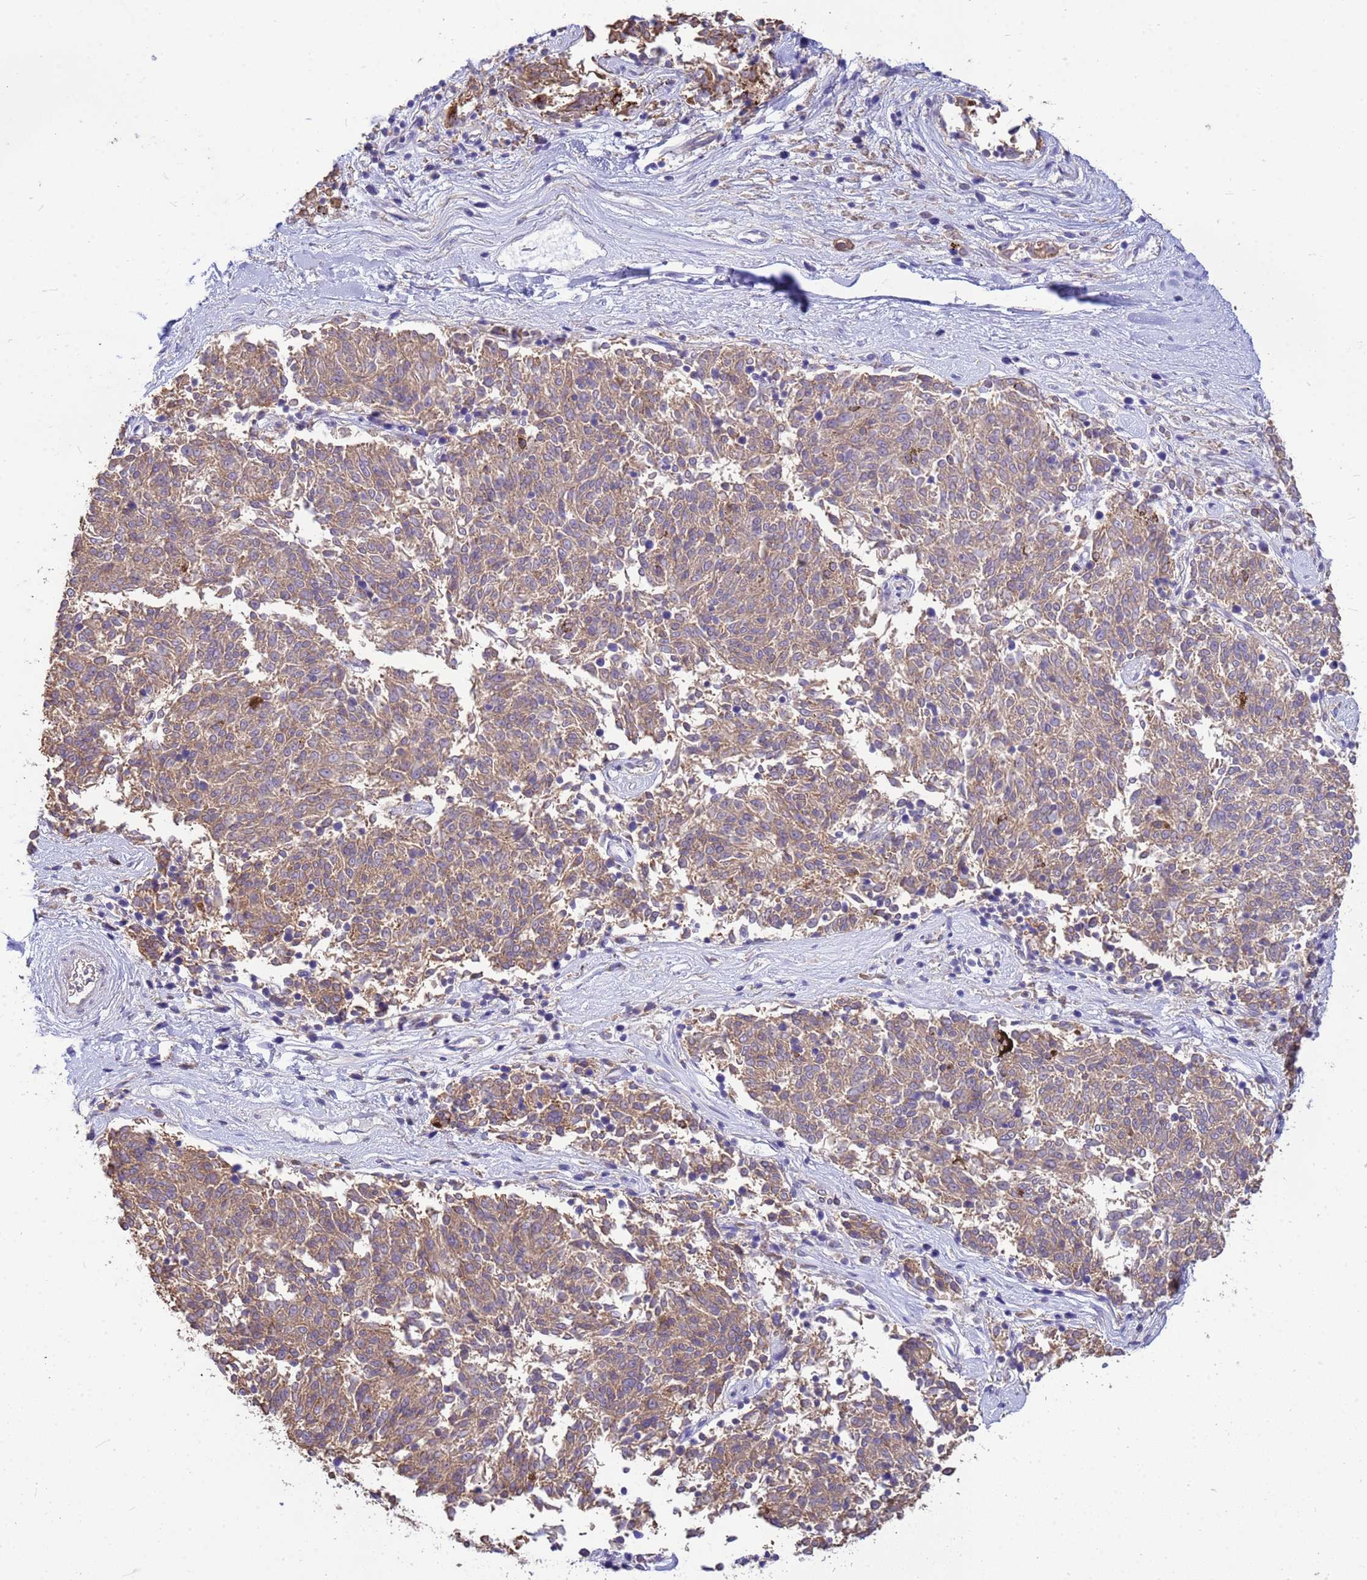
{"staining": {"intensity": "weak", "quantity": ">75%", "location": "cytoplasmic/membranous"}, "tissue": "melanoma", "cell_type": "Tumor cells", "image_type": "cancer", "snomed": [{"axis": "morphology", "description": "Malignant melanoma, NOS"}, {"axis": "topography", "description": "Skin"}], "caption": "Protein staining of melanoma tissue shows weak cytoplasmic/membranous expression in approximately >75% of tumor cells.", "gene": "TUBB1", "patient": {"sex": "female", "age": 72}}